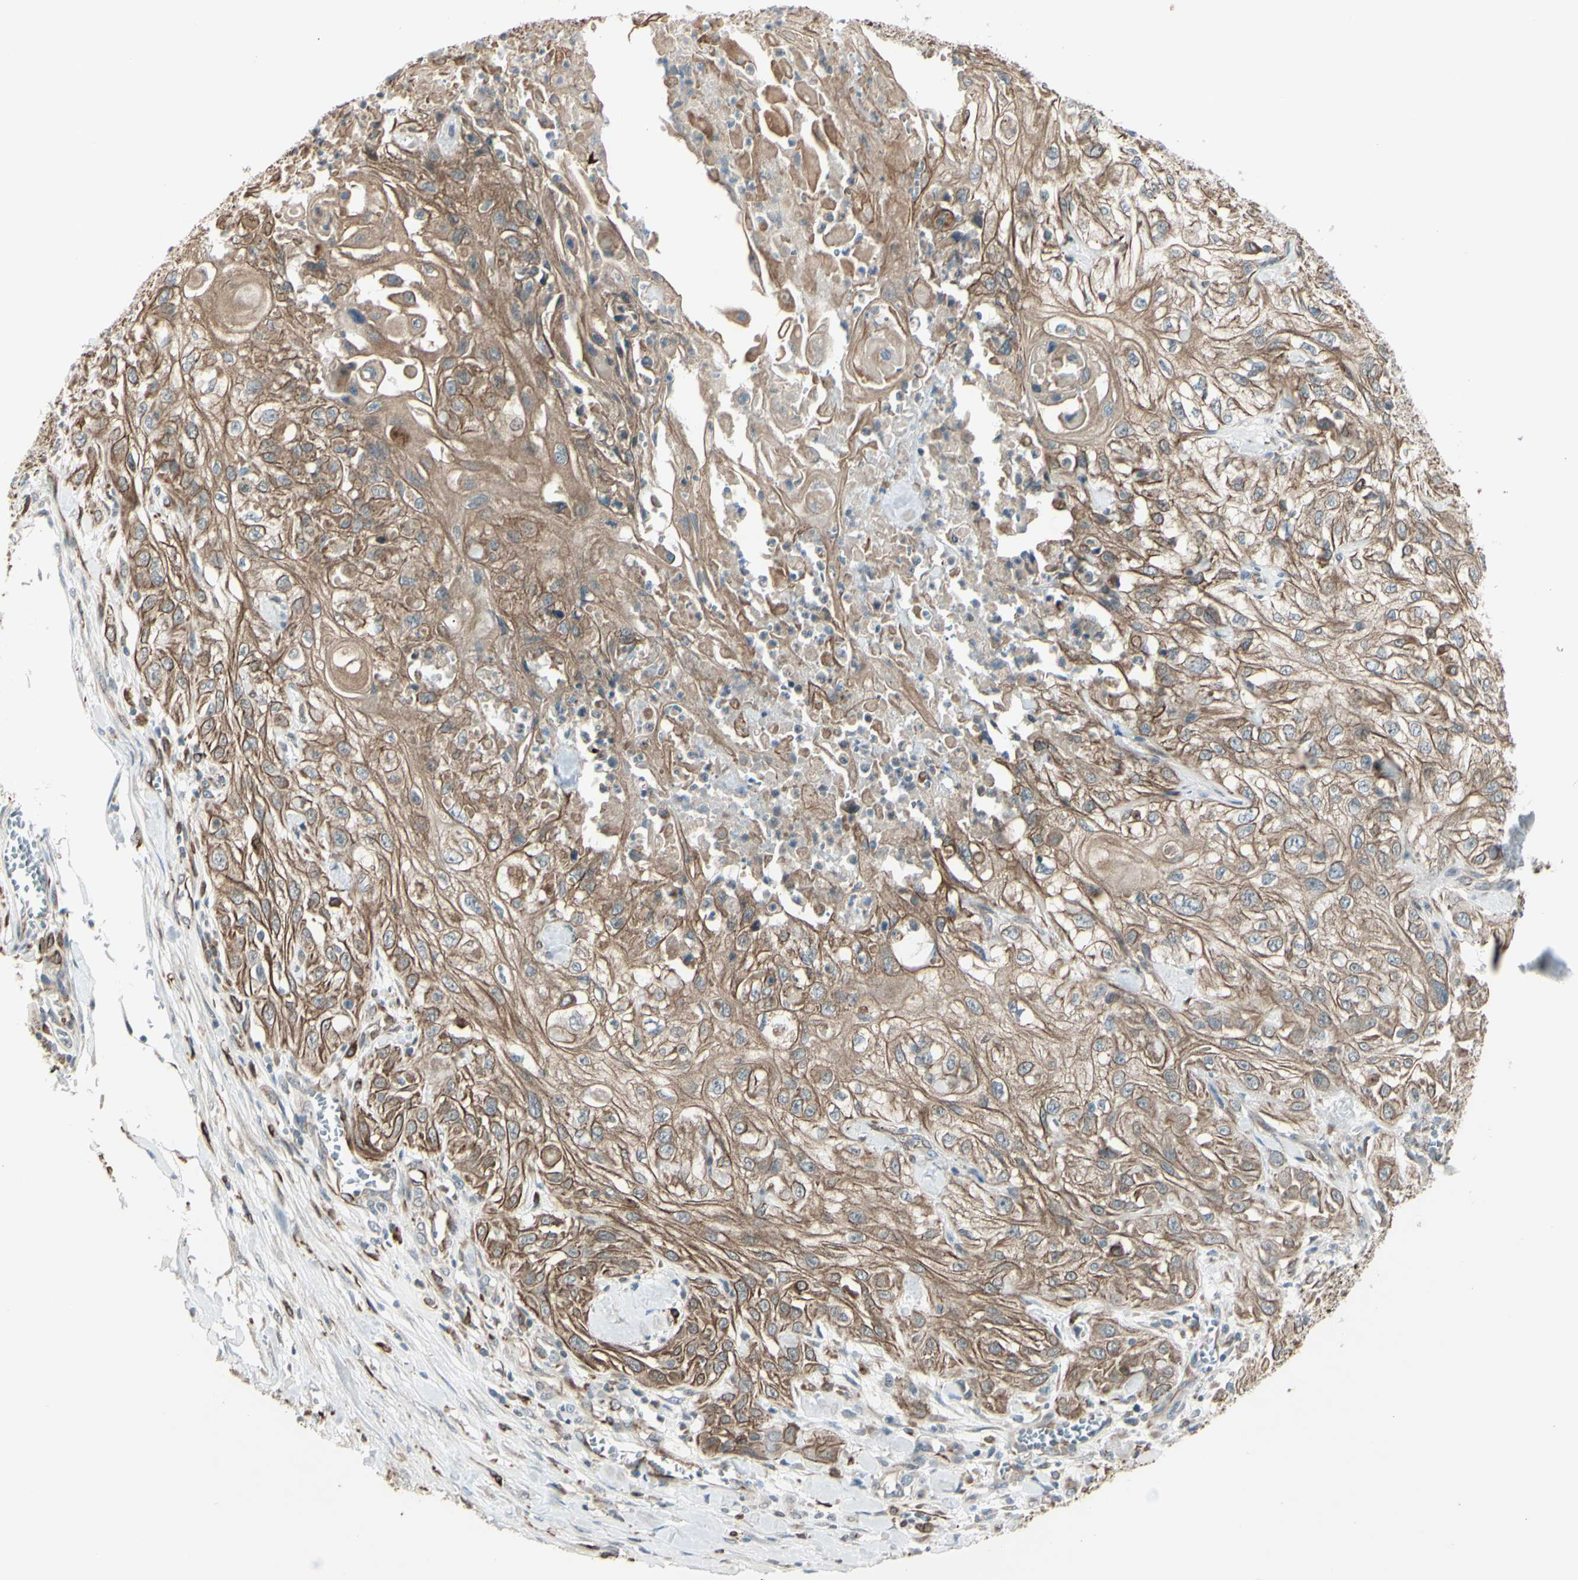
{"staining": {"intensity": "moderate", "quantity": ">75%", "location": "cytoplasmic/membranous"}, "tissue": "skin cancer", "cell_type": "Tumor cells", "image_type": "cancer", "snomed": [{"axis": "morphology", "description": "Squamous cell carcinoma, NOS"}, {"axis": "morphology", "description": "Squamous cell carcinoma, metastatic, NOS"}, {"axis": "topography", "description": "Skin"}, {"axis": "topography", "description": "Lymph node"}], "caption": "Immunohistochemistry micrograph of human skin cancer (squamous cell carcinoma) stained for a protein (brown), which demonstrates medium levels of moderate cytoplasmic/membranous positivity in about >75% of tumor cells.", "gene": "FGFR2", "patient": {"sex": "male", "age": 75}}